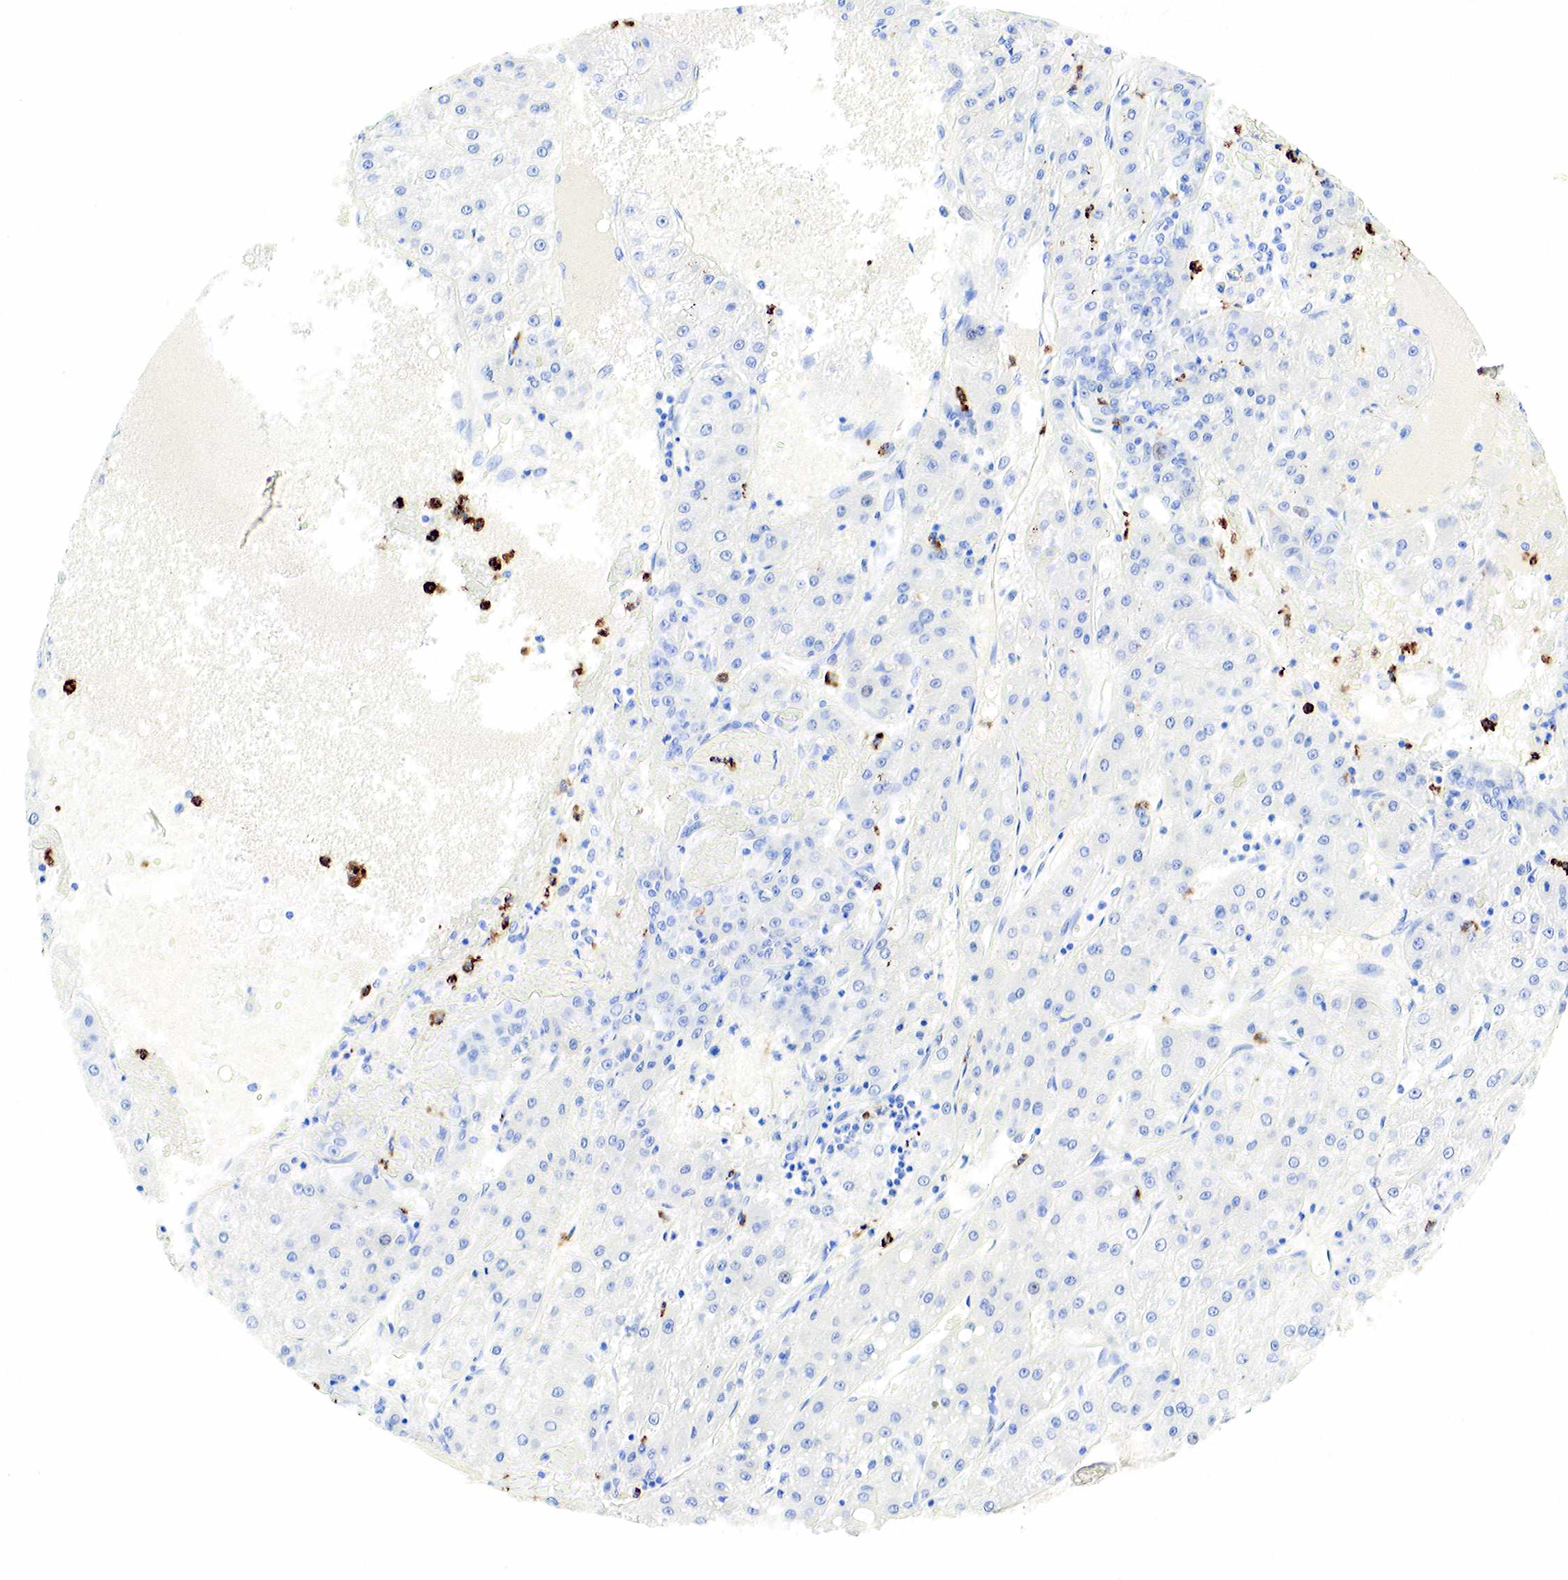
{"staining": {"intensity": "negative", "quantity": "none", "location": "none"}, "tissue": "liver cancer", "cell_type": "Tumor cells", "image_type": "cancer", "snomed": [{"axis": "morphology", "description": "Carcinoma, Hepatocellular, NOS"}, {"axis": "topography", "description": "Liver"}], "caption": "The micrograph shows no staining of tumor cells in liver hepatocellular carcinoma. The staining is performed using DAB (3,3'-diaminobenzidine) brown chromogen with nuclei counter-stained in using hematoxylin.", "gene": "FUT4", "patient": {"sex": "female", "age": 52}}